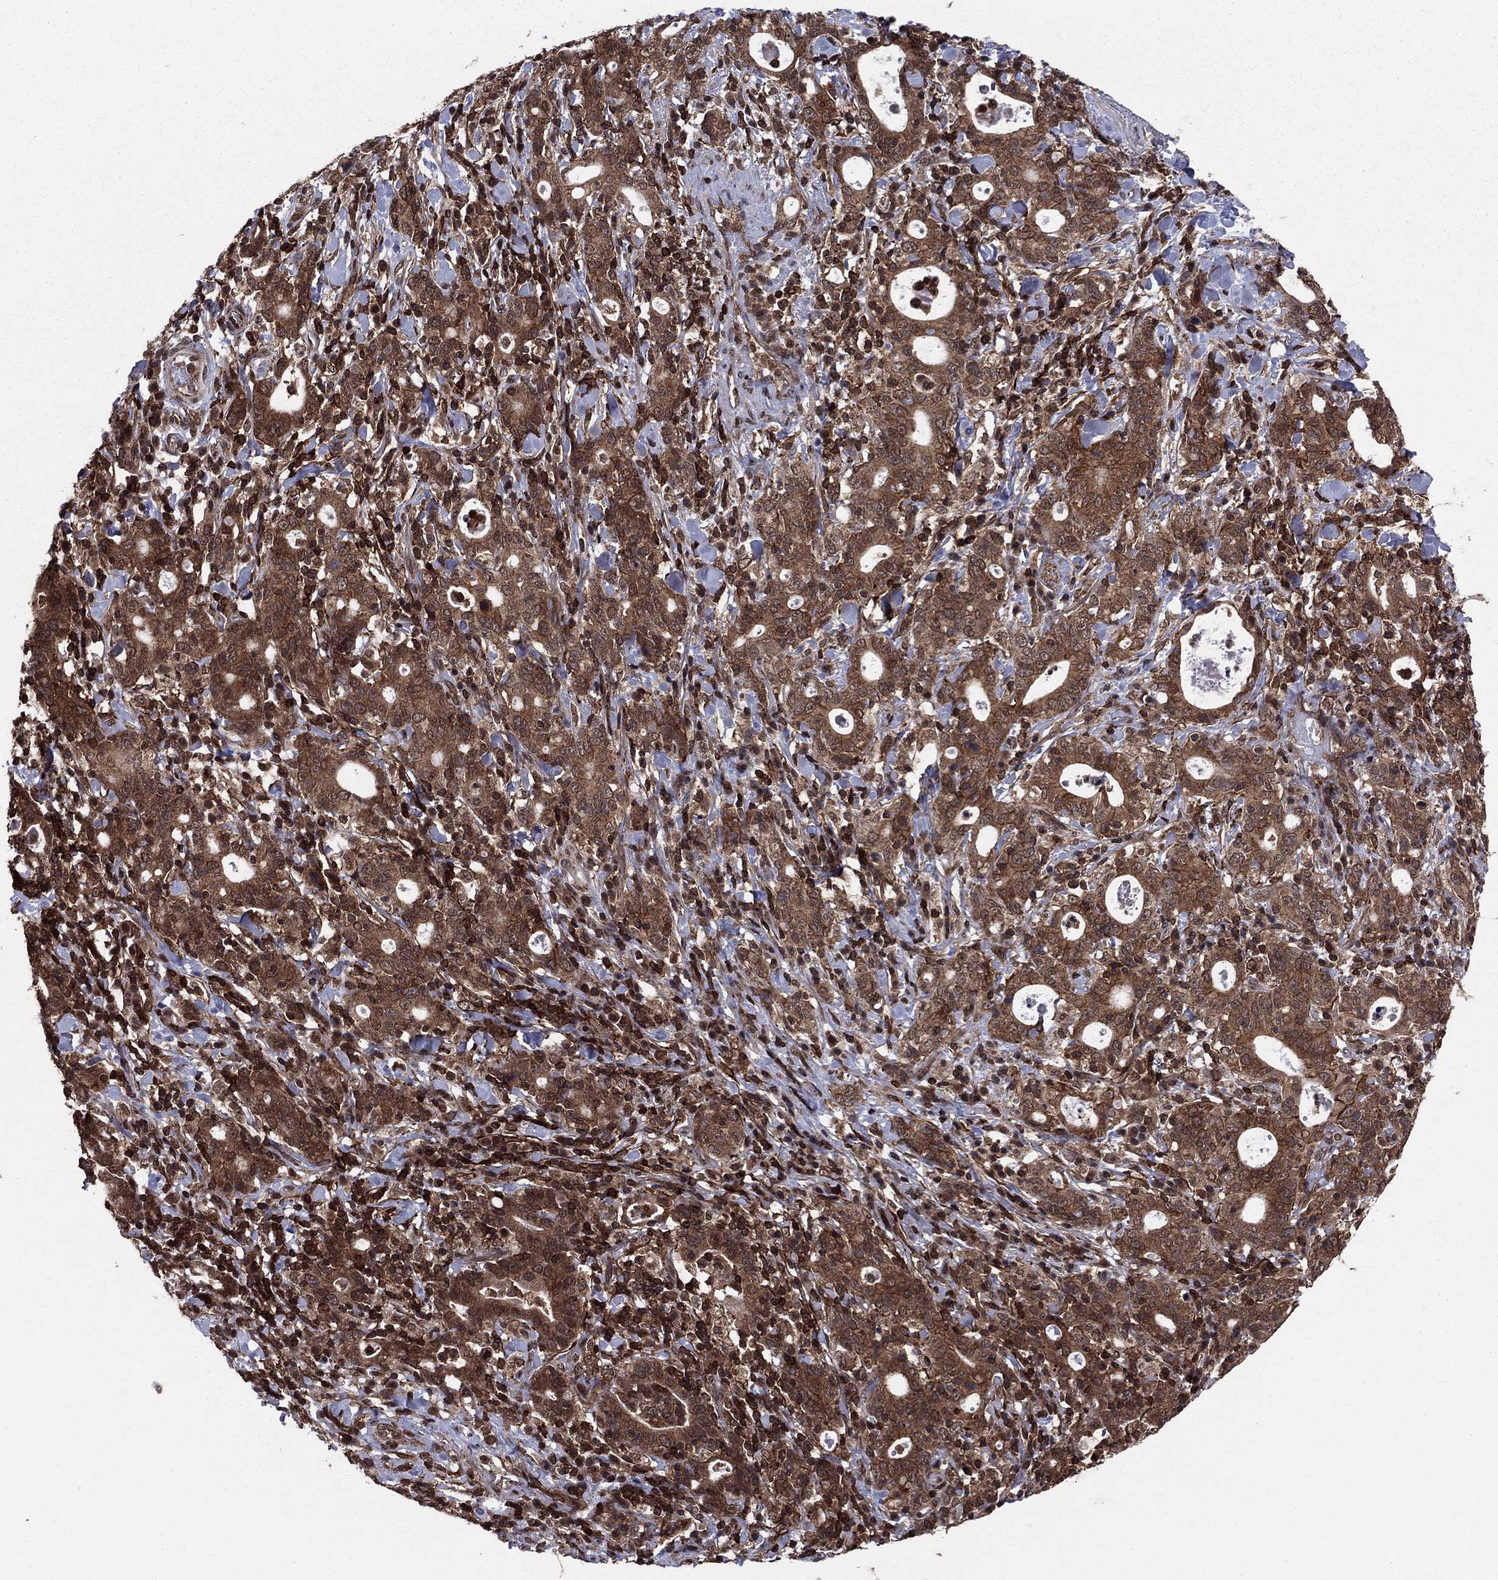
{"staining": {"intensity": "strong", "quantity": ">75%", "location": "cytoplasmic/membranous"}, "tissue": "stomach cancer", "cell_type": "Tumor cells", "image_type": "cancer", "snomed": [{"axis": "morphology", "description": "Adenocarcinoma, NOS"}, {"axis": "topography", "description": "Stomach"}], "caption": "Stomach cancer was stained to show a protein in brown. There is high levels of strong cytoplasmic/membranous positivity in about >75% of tumor cells. (DAB IHC with brightfield microscopy, high magnification).", "gene": "SSX2IP", "patient": {"sex": "male", "age": 79}}